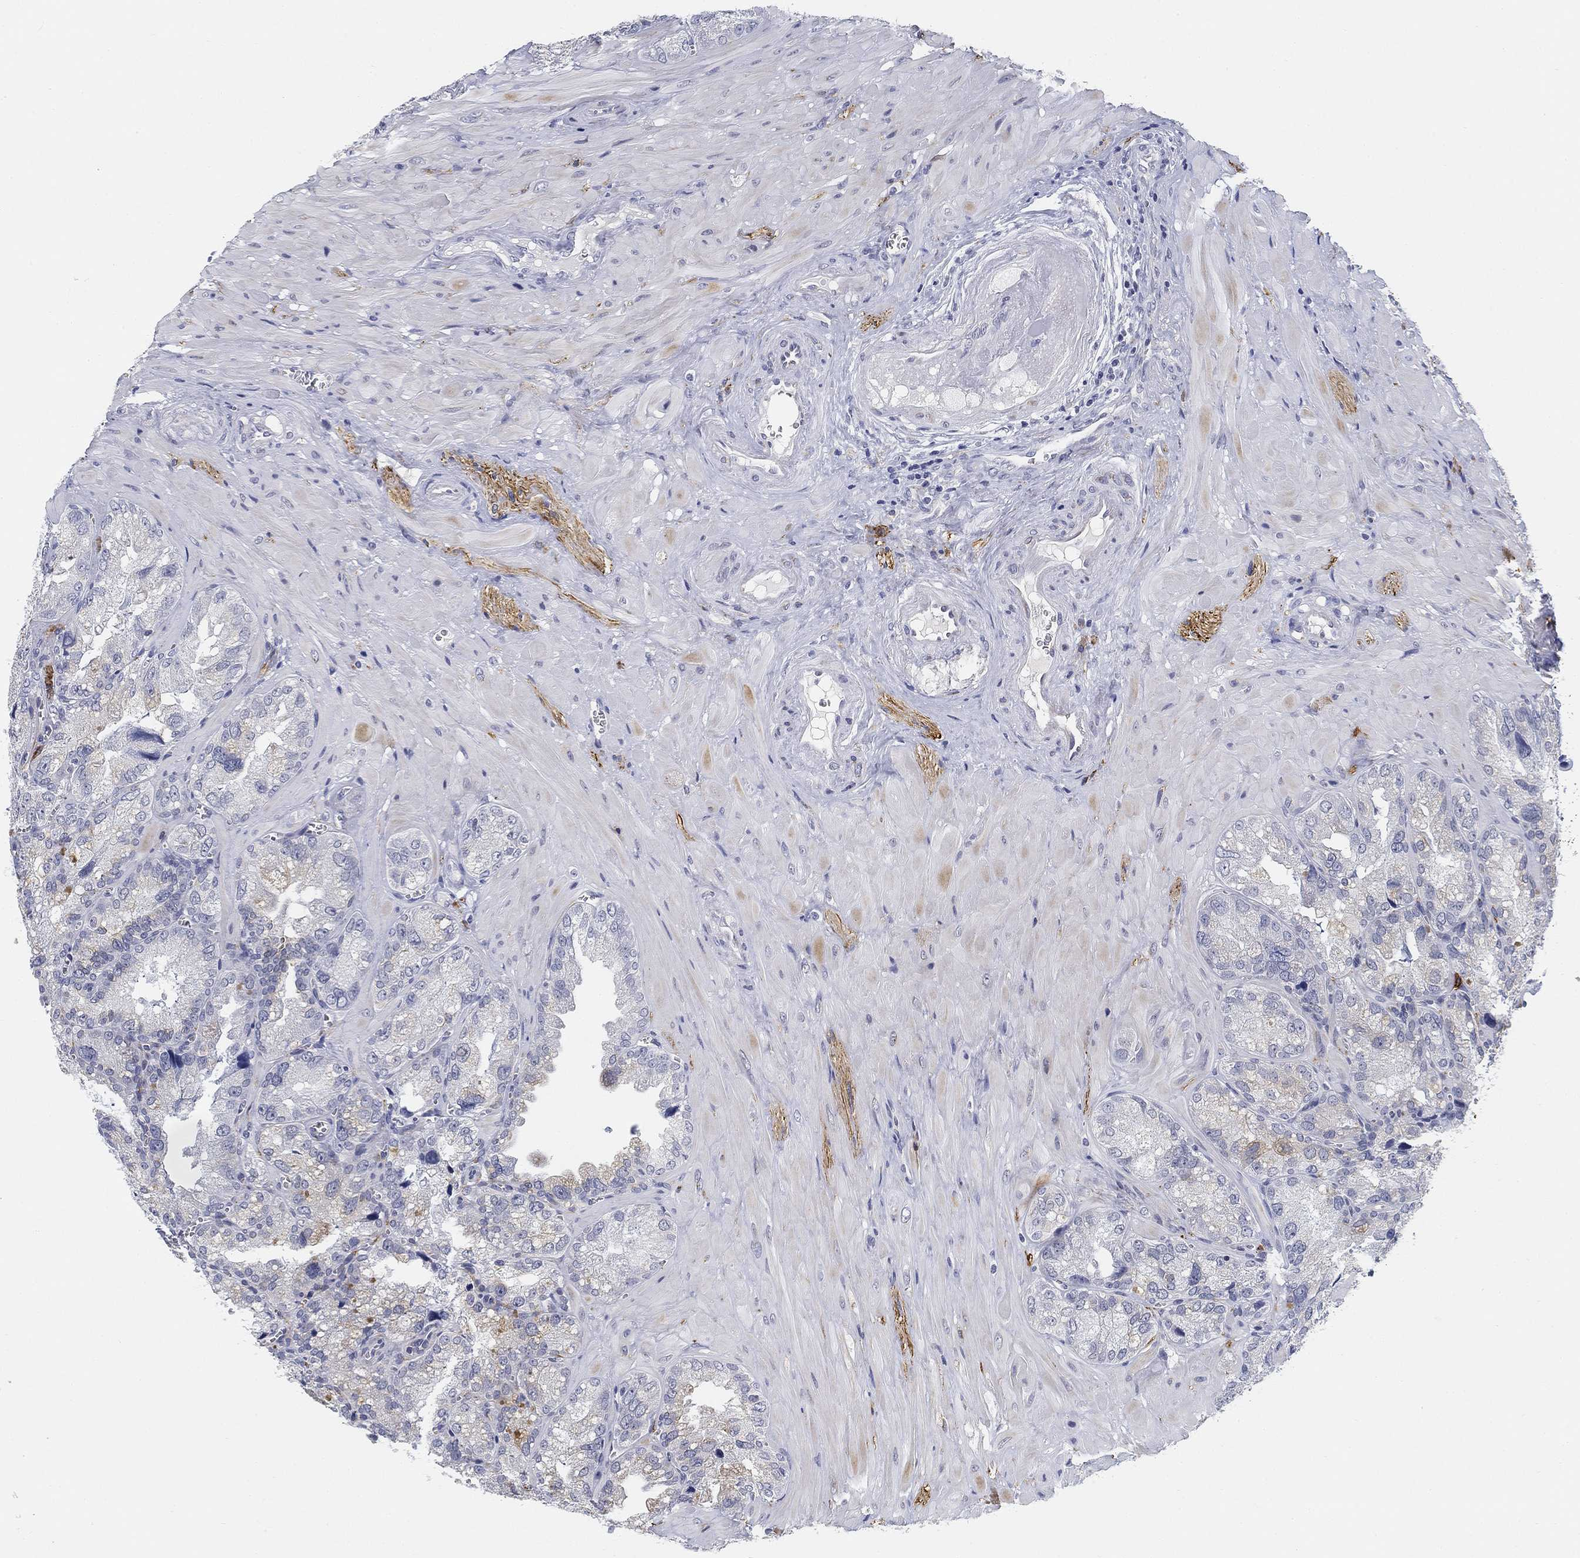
{"staining": {"intensity": "negative", "quantity": "none", "location": "none"}, "tissue": "seminal vesicle", "cell_type": "Glandular cells", "image_type": "normal", "snomed": [{"axis": "morphology", "description": "Normal tissue, NOS"}, {"axis": "topography", "description": "Seminal veicle"}], "caption": "IHC of benign seminal vesicle exhibits no positivity in glandular cells. (Stains: DAB immunohistochemistry (IHC) with hematoxylin counter stain, Microscopy: brightfield microscopy at high magnification).", "gene": "SLC2A5", "patient": {"sex": "male", "age": 57}}